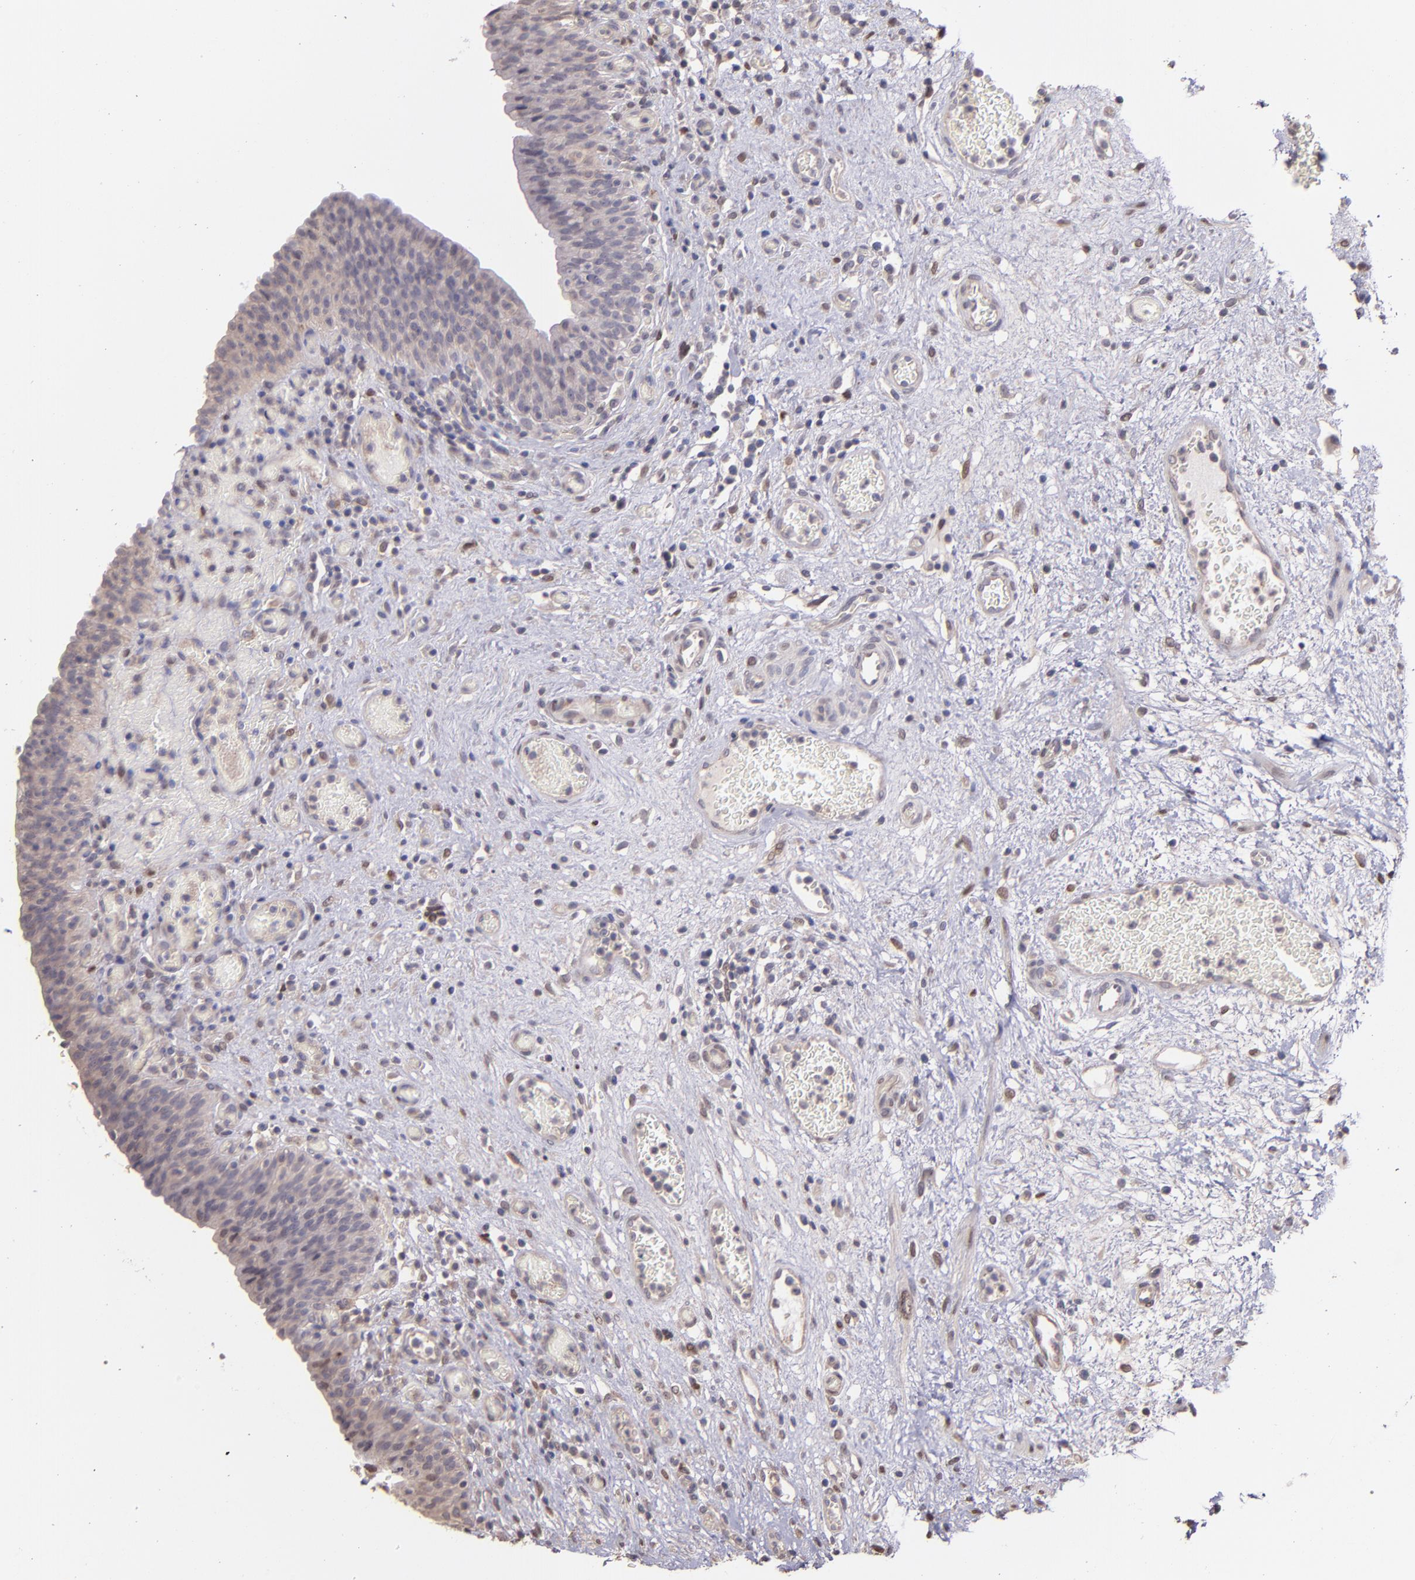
{"staining": {"intensity": "weak", "quantity": ">75%", "location": "cytoplasmic/membranous"}, "tissue": "urinary bladder", "cell_type": "Urothelial cells", "image_type": "normal", "snomed": [{"axis": "morphology", "description": "Normal tissue, NOS"}, {"axis": "morphology", "description": "Urothelial carcinoma, High grade"}, {"axis": "topography", "description": "Urinary bladder"}], "caption": "Human urinary bladder stained with a brown dye exhibits weak cytoplasmic/membranous positive staining in about >75% of urothelial cells.", "gene": "NUP62CL", "patient": {"sex": "male", "age": 51}}